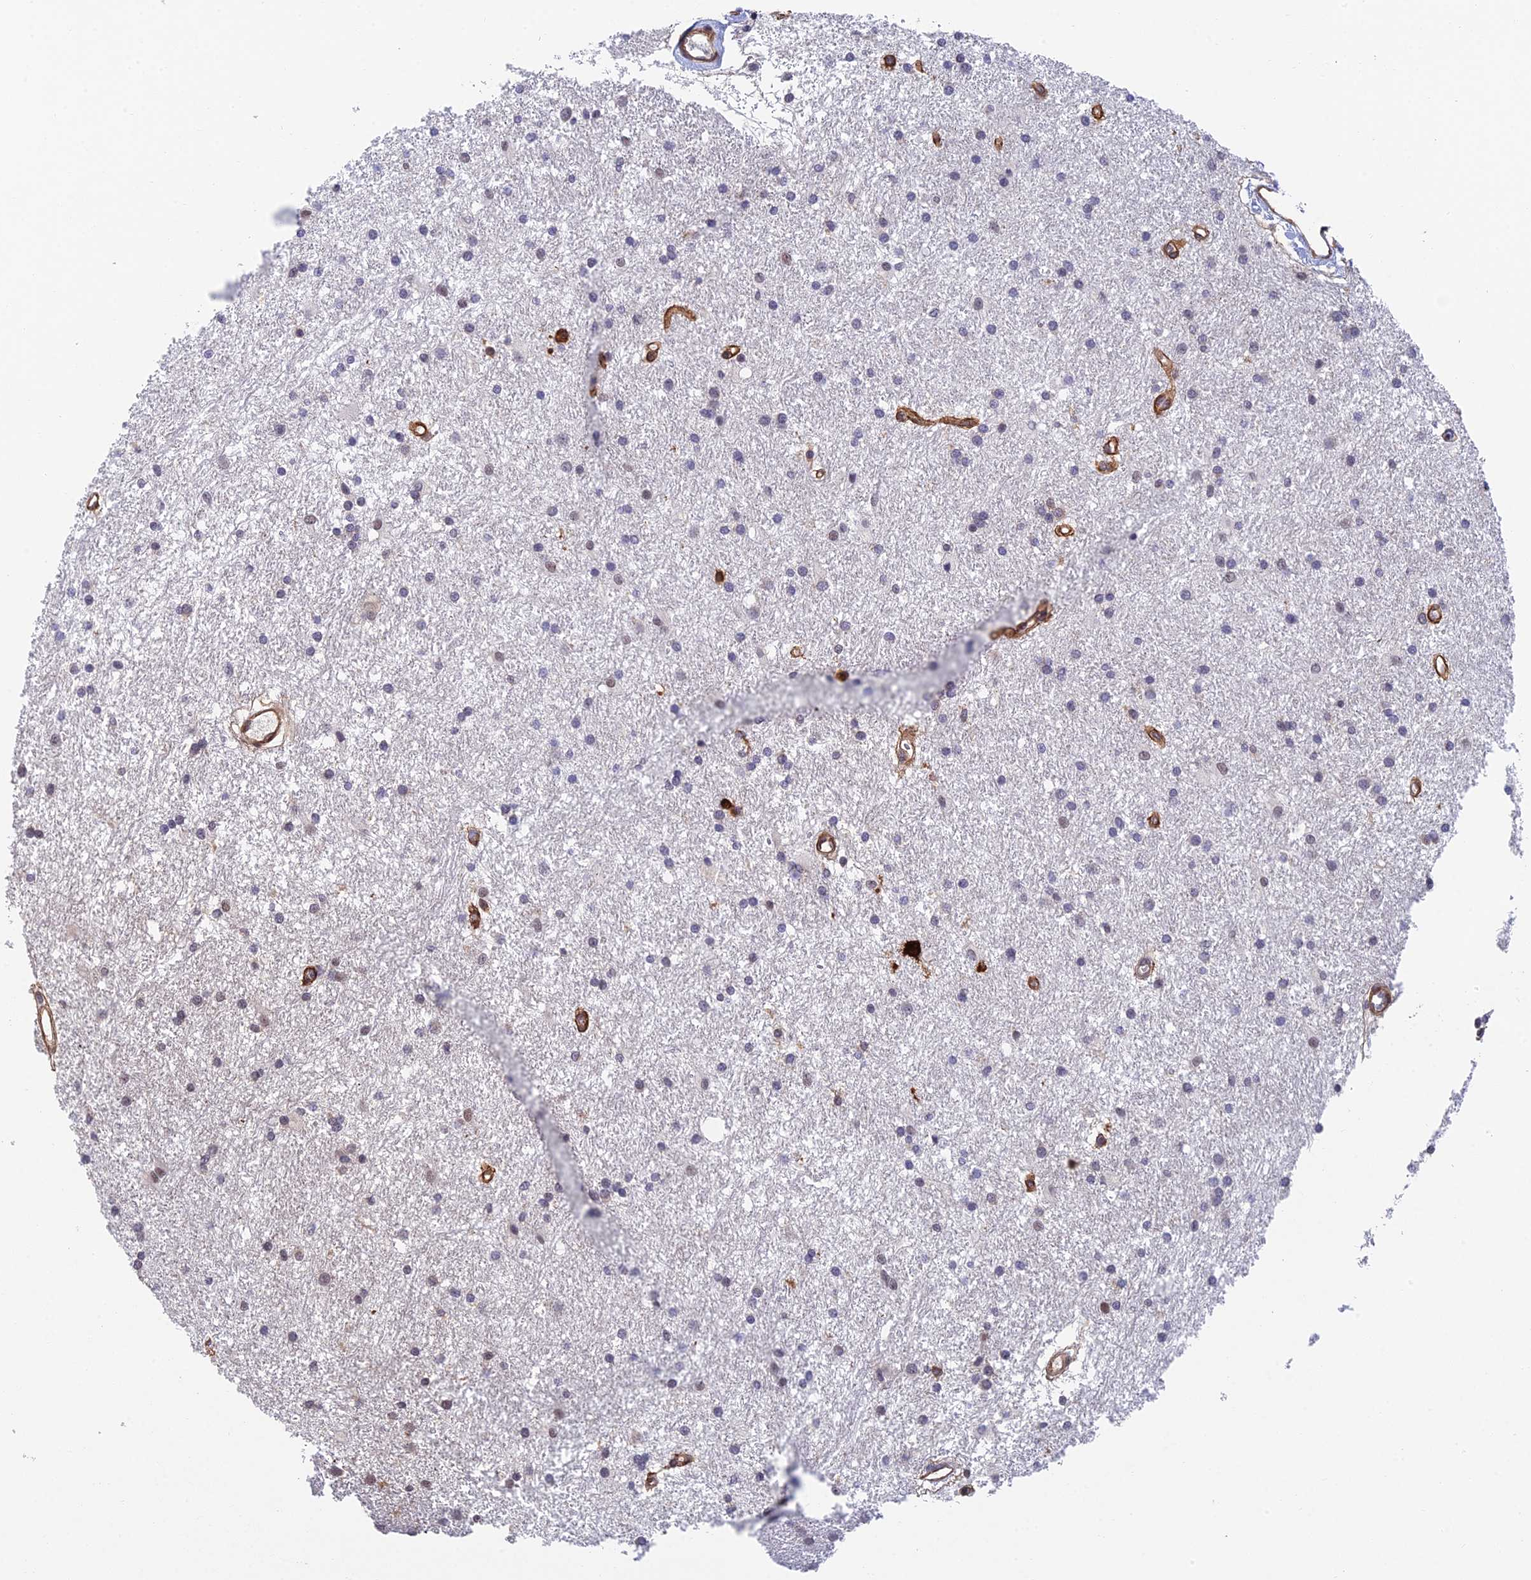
{"staining": {"intensity": "negative", "quantity": "none", "location": "none"}, "tissue": "glioma", "cell_type": "Tumor cells", "image_type": "cancer", "snomed": [{"axis": "morphology", "description": "Glioma, malignant, High grade"}, {"axis": "topography", "description": "Brain"}], "caption": "The IHC photomicrograph has no significant staining in tumor cells of glioma tissue.", "gene": "NSMCE1", "patient": {"sex": "male", "age": 77}}